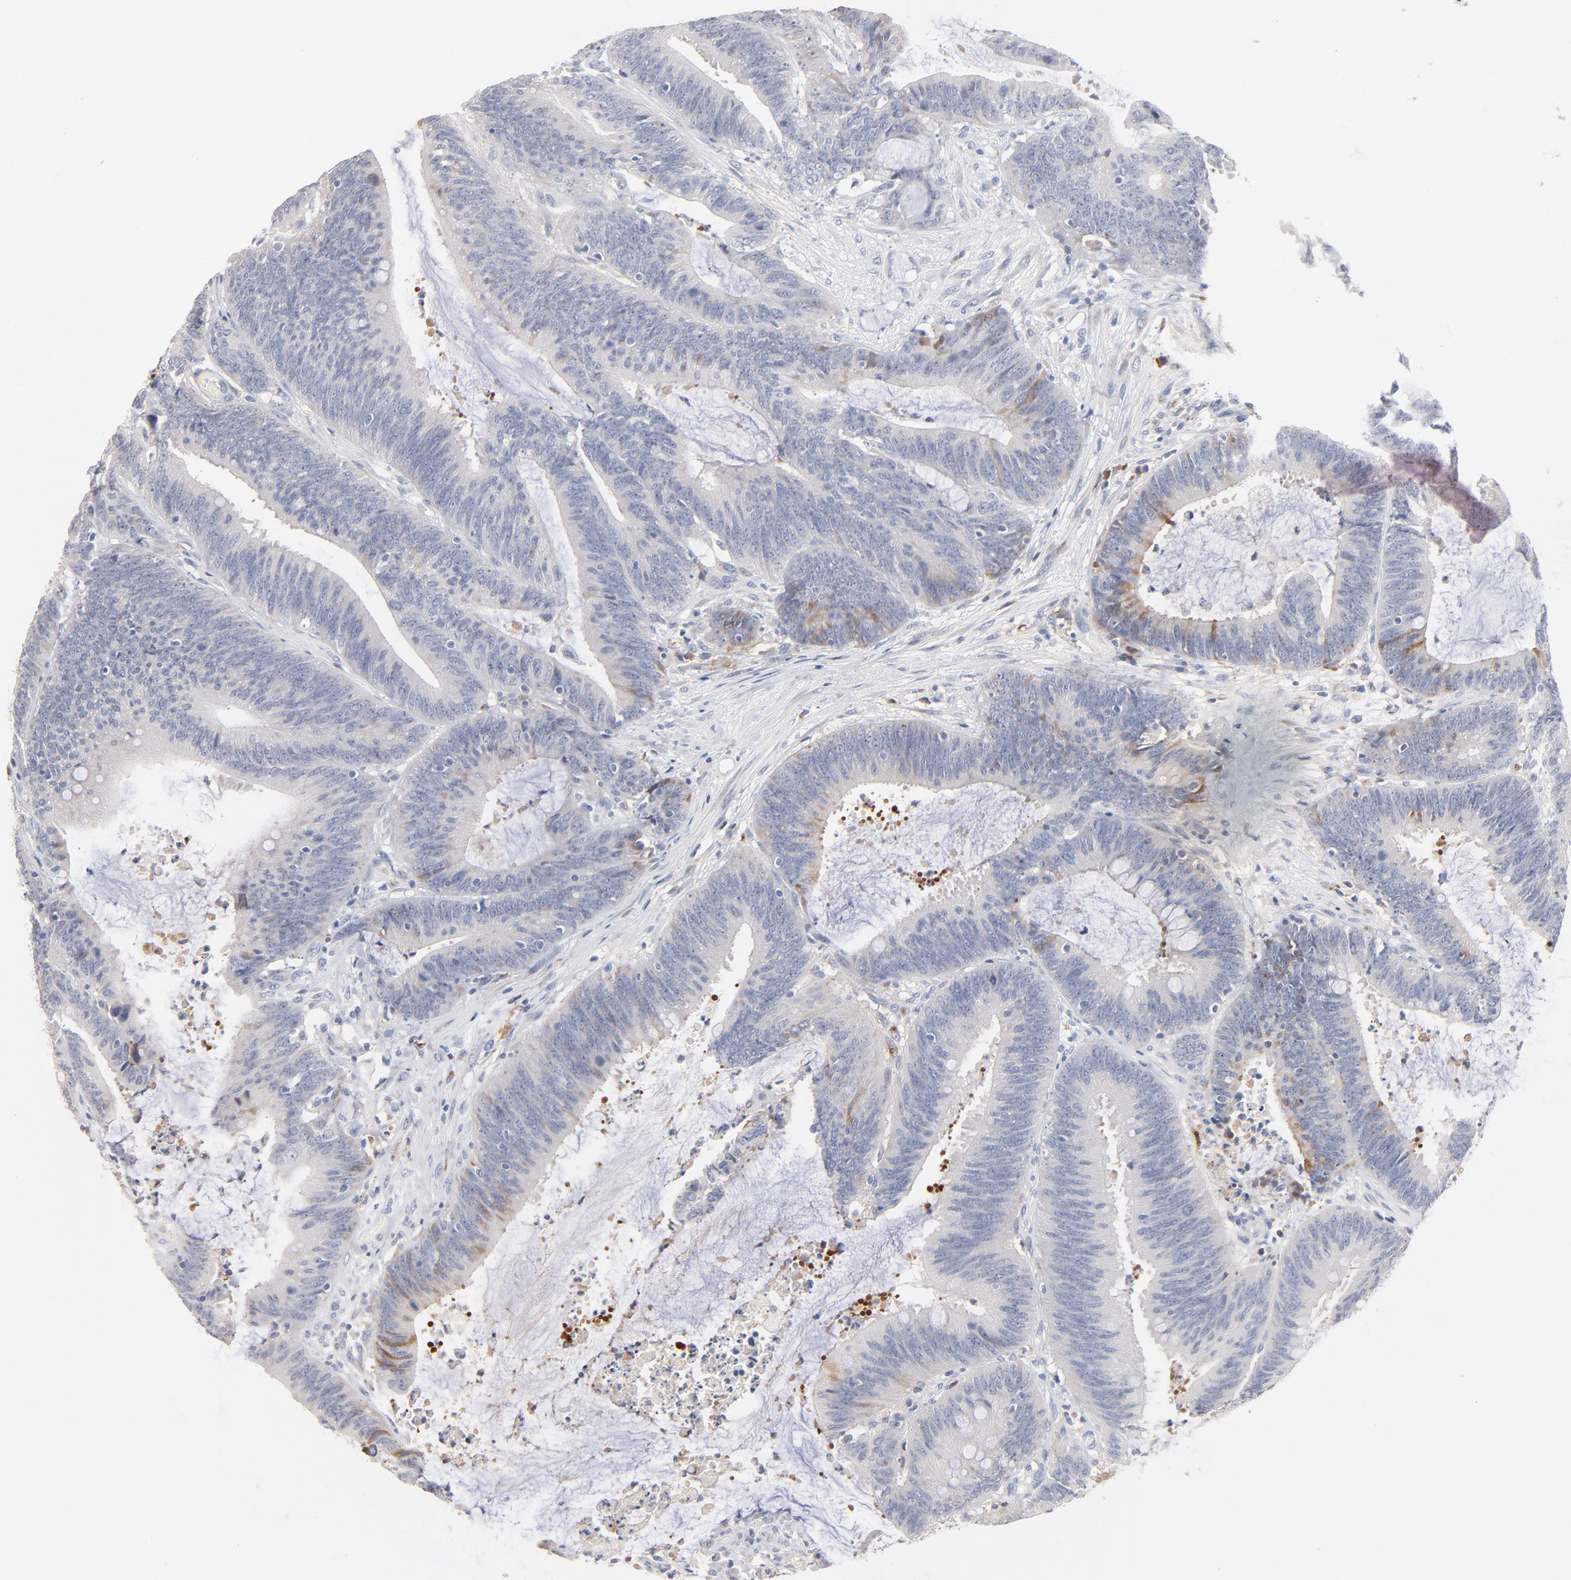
{"staining": {"intensity": "weak", "quantity": "<25%", "location": "cytoplasmic/membranous"}, "tissue": "colorectal cancer", "cell_type": "Tumor cells", "image_type": "cancer", "snomed": [{"axis": "morphology", "description": "Adenocarcinoma, NOS"}, {"axis": "topography", "description": "Rectum"}], "caption": "The immunohistochemistry (IHC) histopathology image has no significant staining in tumor cells of colorectal adenocarcinoma tissue.", "gene": "F12", "patient": {"sex": "female", "age": 66}}